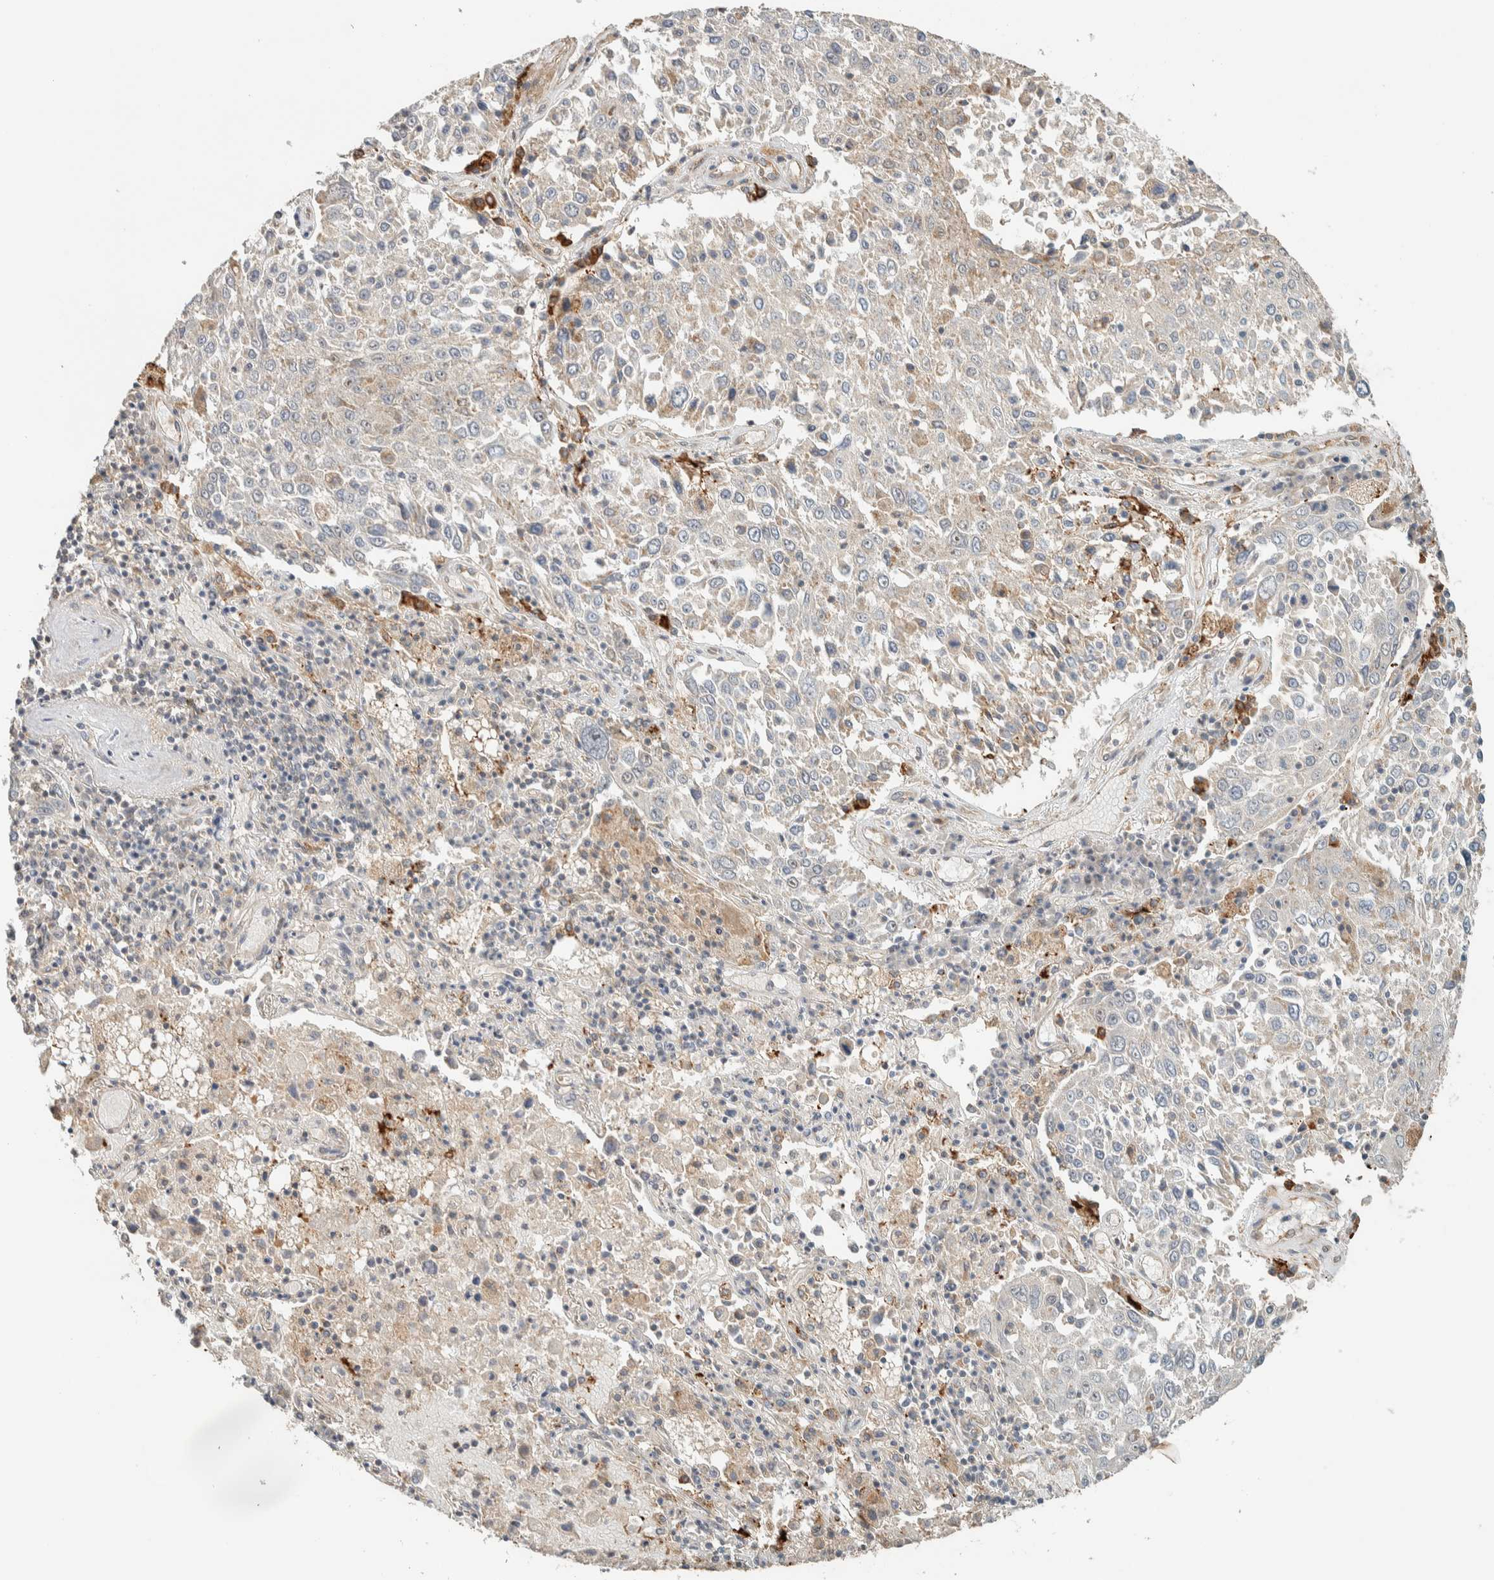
{"staining": {"intensity": "weak", "quantity": "<25%", "location": "cytoplasmic/membranous"}, "tissue": "lung cancer", "cell_type": "Tumor cells", "image_type": "cancer", "snomed": [{"axis": "morphology", "description": "Squamous cell carcinoma, NOS"}, {"axis": "topography", "description": "Lung"}], "caption": "DAB immunohistochemical staining of squamous cell carcinoma (lung) demonstrates no significant expression in tumor cells. Brightfield microscopy of immunohistochemistry stained with DAB (brown) and hematoxylin (blue), captured at high magnification.", "gene": "PDE7B", "patient": {"sex": "male", "age": 65}}